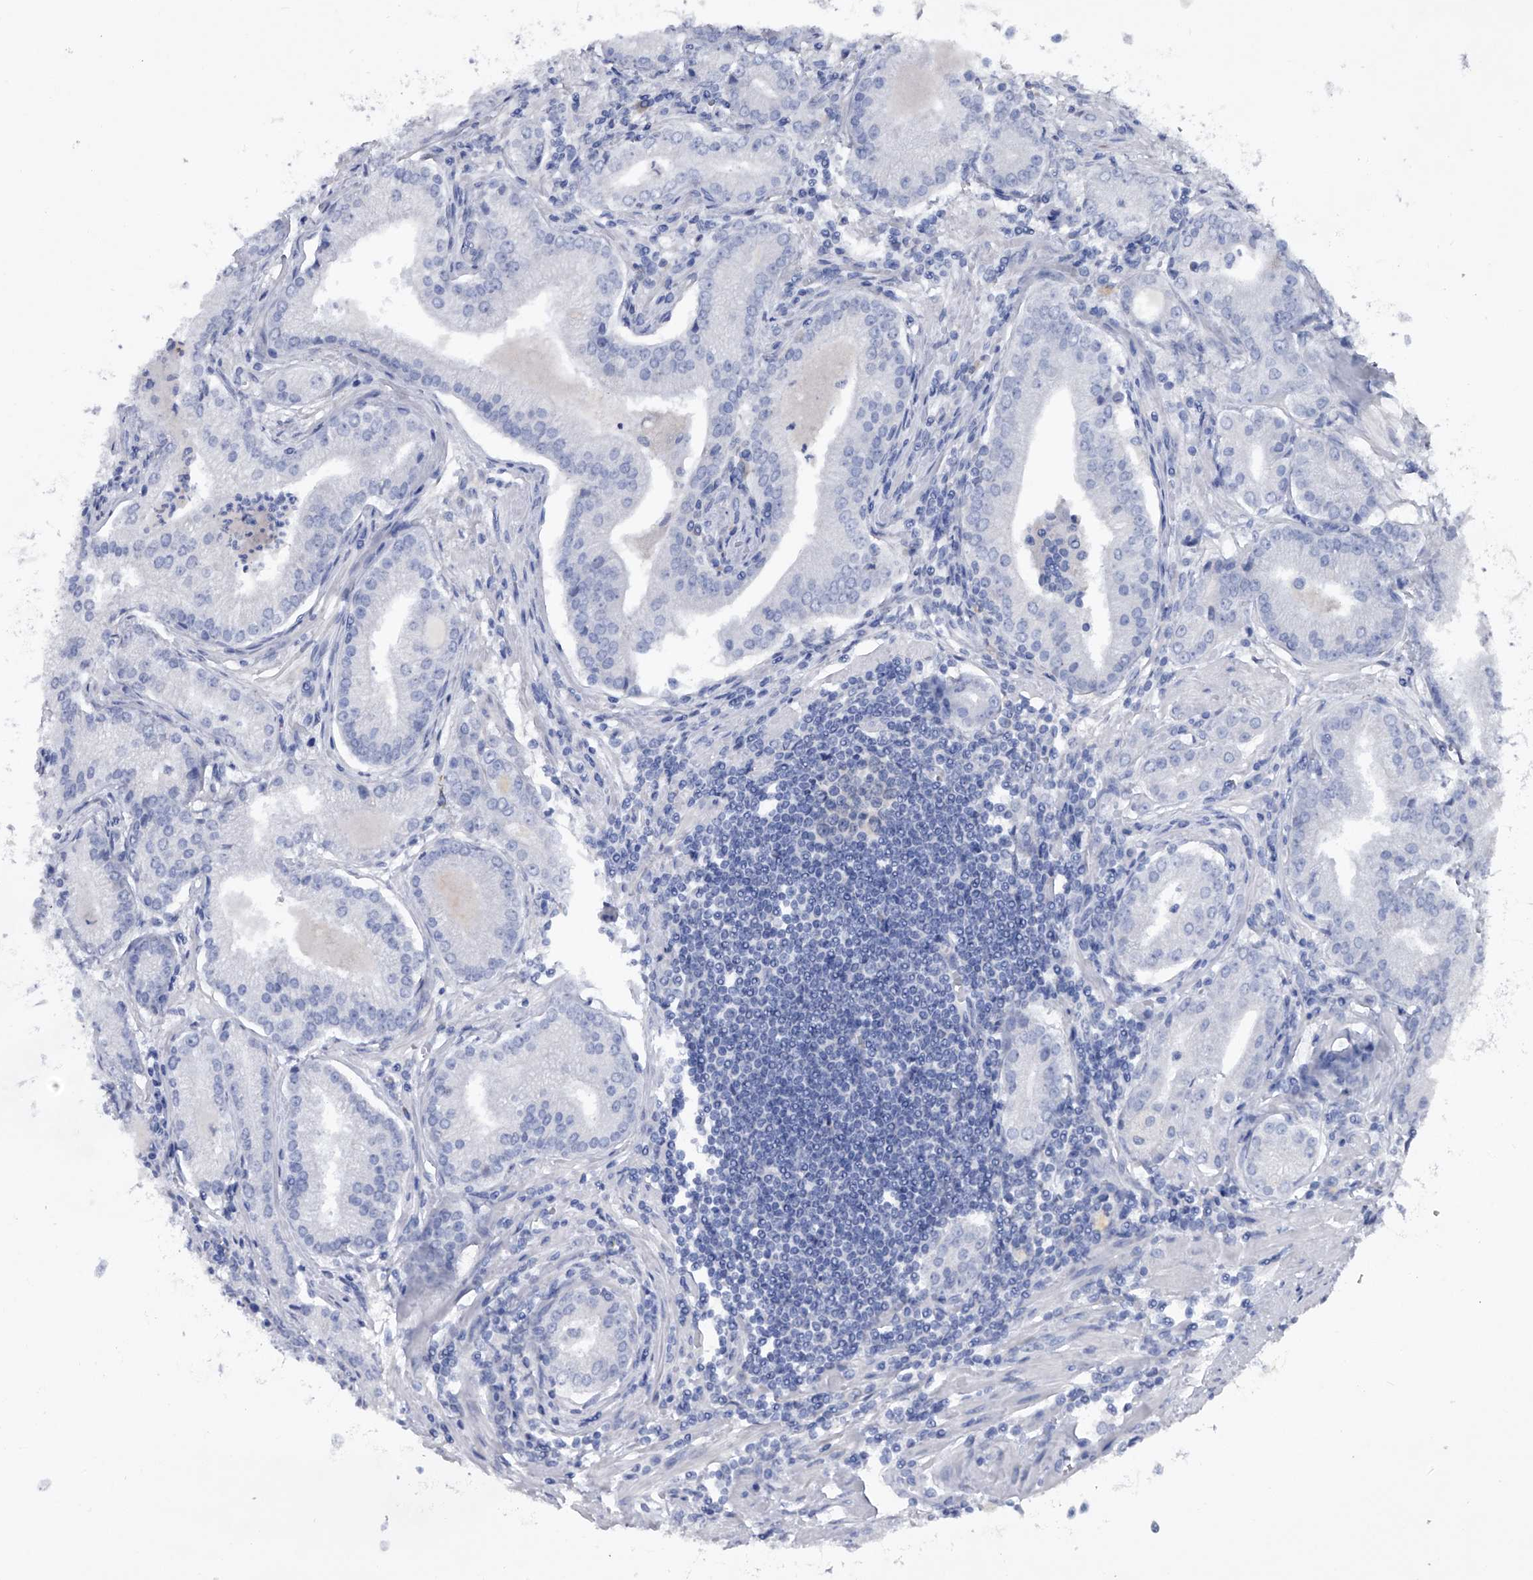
{"staining": {"intensity": "negative", "quantity": "none", "location": "none"}, "tissue": "prostate cancer", "cell_type": "Tumor cells", "image_type": "cancer", "snomed": [{"axis": "morphology", "description": "Adenocarcinoma, Low grade"}, {"axis": "topography", "description": "Prostate"}], "caption": "A high-resolution image shows immunohistochemistry (IHC) staining of prostate cancer (adenocarcinoma (low-grade)), which exhibits no significant expression in tumor cells.", "gene": "ASNS", "patient": {"sex": "male", "age": 54}}